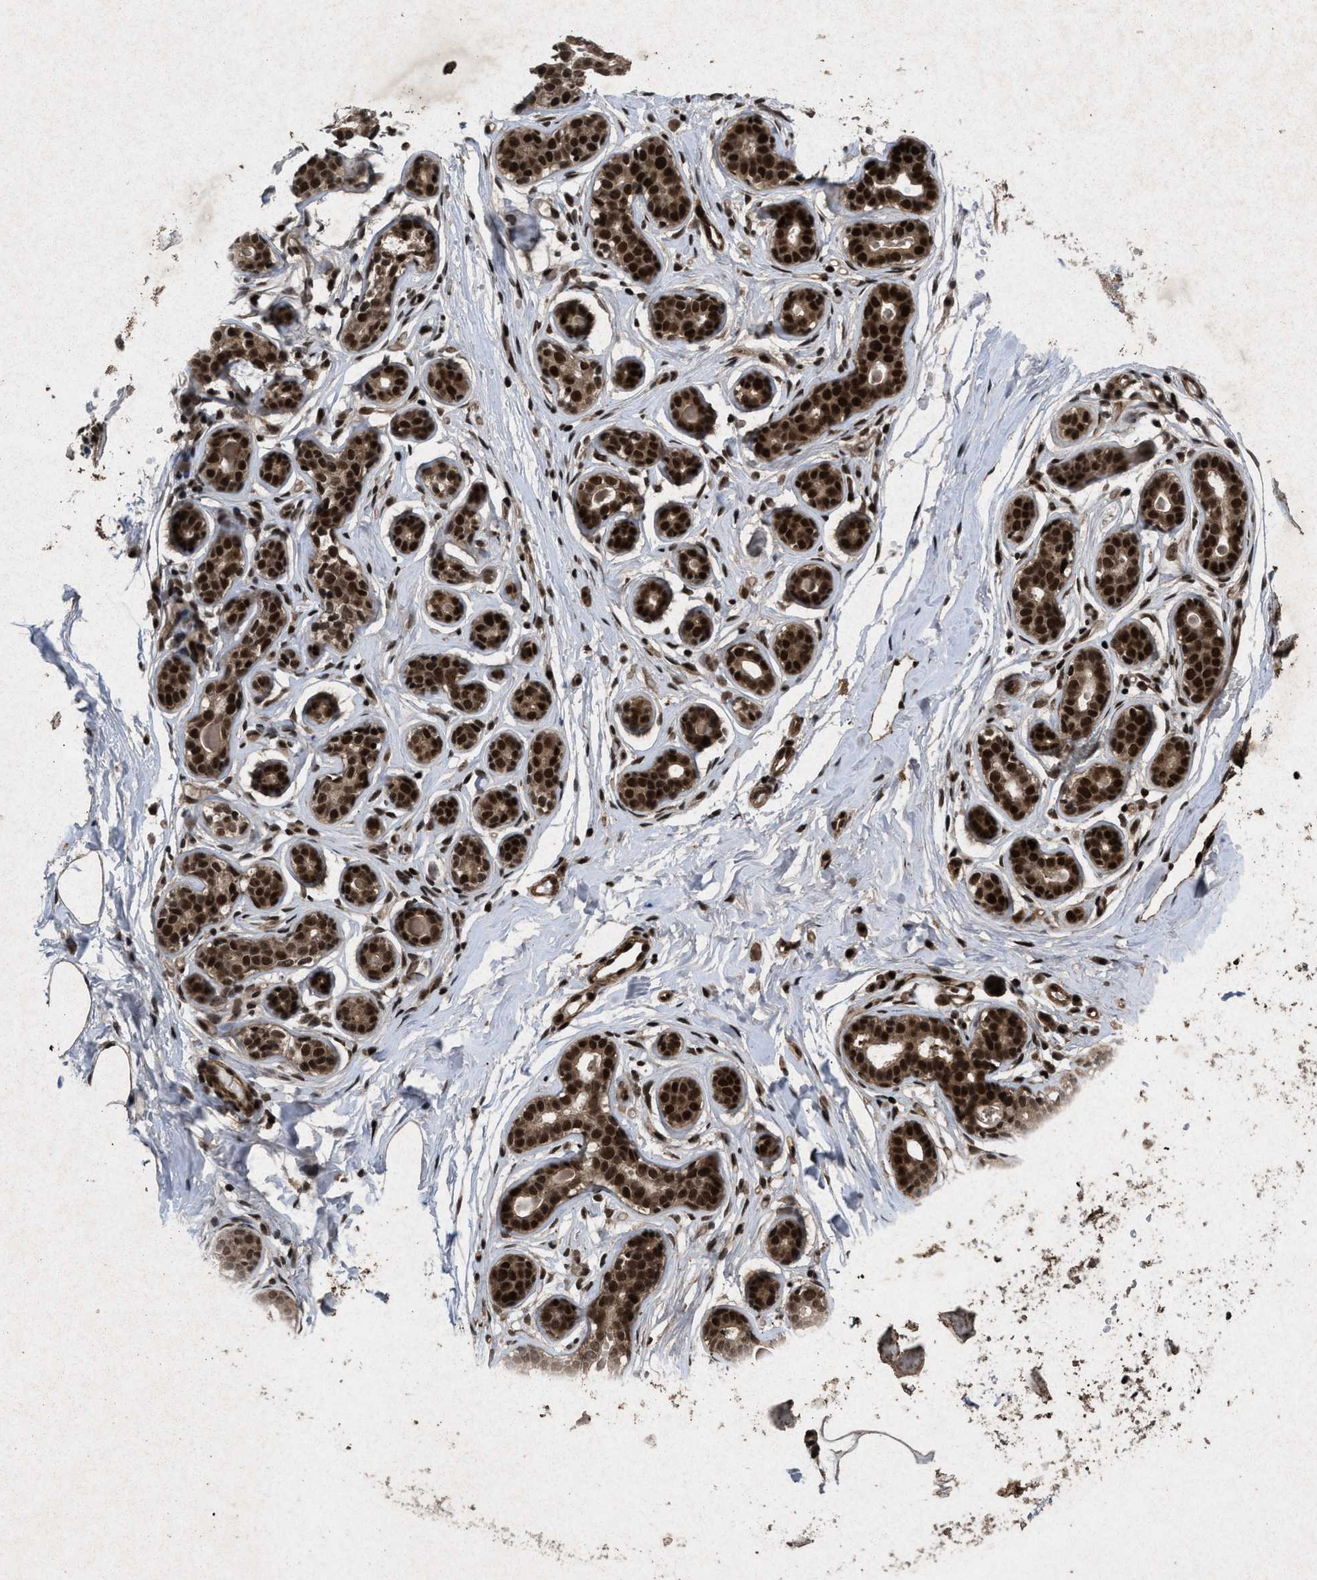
{"staining": {"intensity": "weak", "quantity": "25%-75%", "location": "cytoplasmic/membranous"}, "tissue": "breast", "cell_type": "Adipocytes", "image_type": "normal", "snomed": [{"axis": "morphology", "description": "Normal tissue, NOS"}, {"axis": "topography", "description": "Breast"}], "caption": "Immunohistochemical staining of normal human breast shows weak cytoplasmic/membranous protein staining in approximately 25%-75% of adipocytes. (DAB IHC with brightfield microscopy, high magnification).", "gene": "WIZ", "patient": {"sex": "female", "age": 23}}